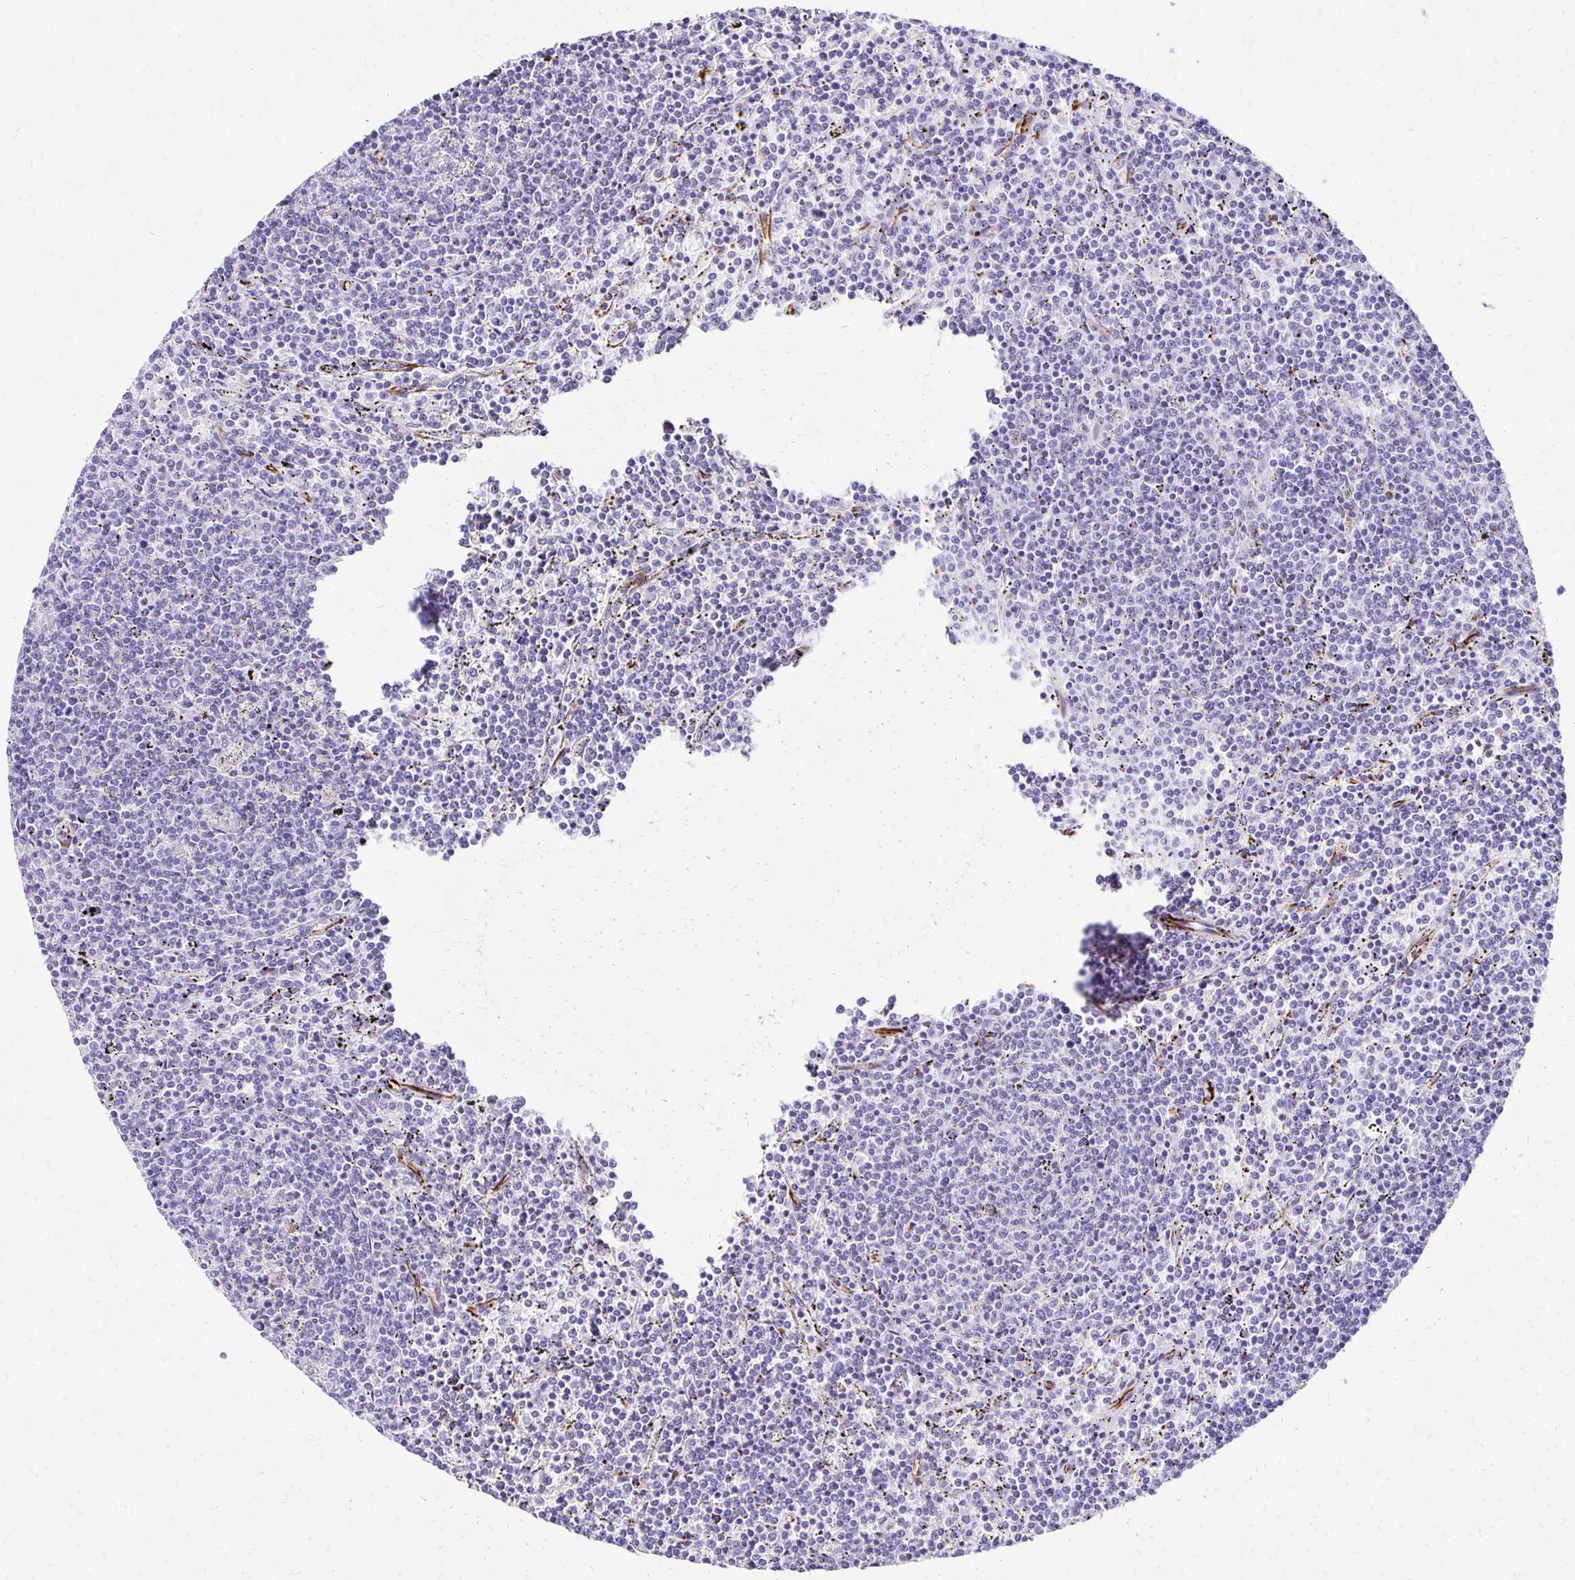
{"staining": {"intensity": "negative", "quantity": "none", "location": "none"}, "tissue": "lymphoma", "cell_type": "Tumor cells", "image_type": "cancer", "snomed": [{"axis": "morphology", "description": "Malignant lymphoma, non-Hodgkin's type, Low grade"}, {"axis": "topography", "description": "Spleen"}], "caption": "A high-resolution photomicrograph shows immunohistochemistry (IHC) staining of malignant lymphoma, non-Hodgkin's type (low-grade), which displays no significant staining in tumor cells.", "gene": "TMEM54", "patient": {"sex": "female", "age": 50}}